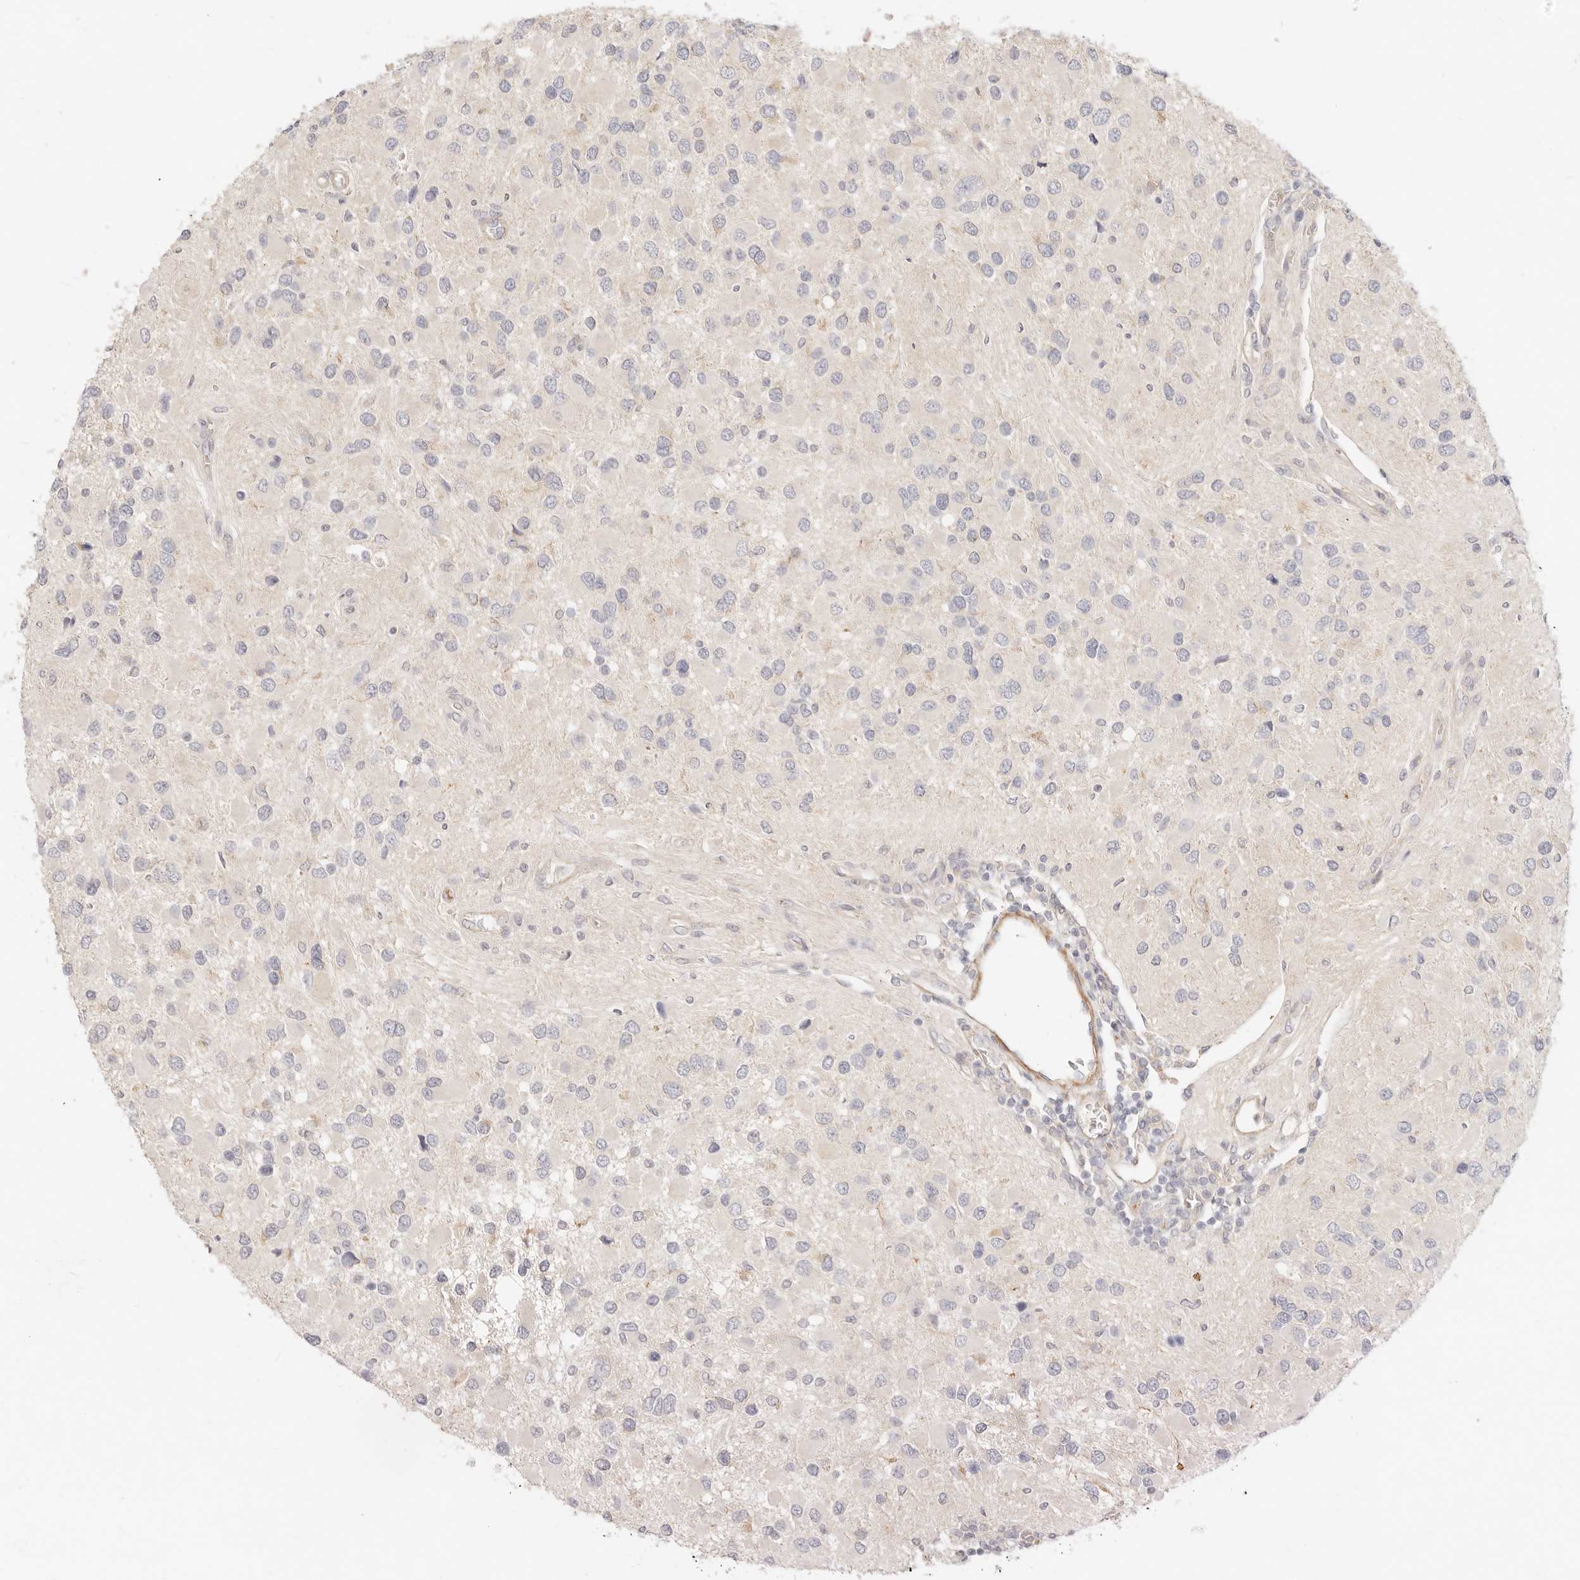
{"staining": {"intensity": "negative", "quantity": "none", "location": "none"}, "tissue": "glioma", "cell_type": "Tumor cells", "image_type": "cancer", "snomed": [{"axis": "morphology", "description": "Glioma, malignant, High grade"}, {"axis": "topography", "description": "Brain"}], "caption": "An IHC image of high-grade glioma (malignant) is shown. There is no staining in tumor cells of high-grade glioma (malignant).", "gene": "UBXN10", "patient": {"sex": "male", "age": 53}}